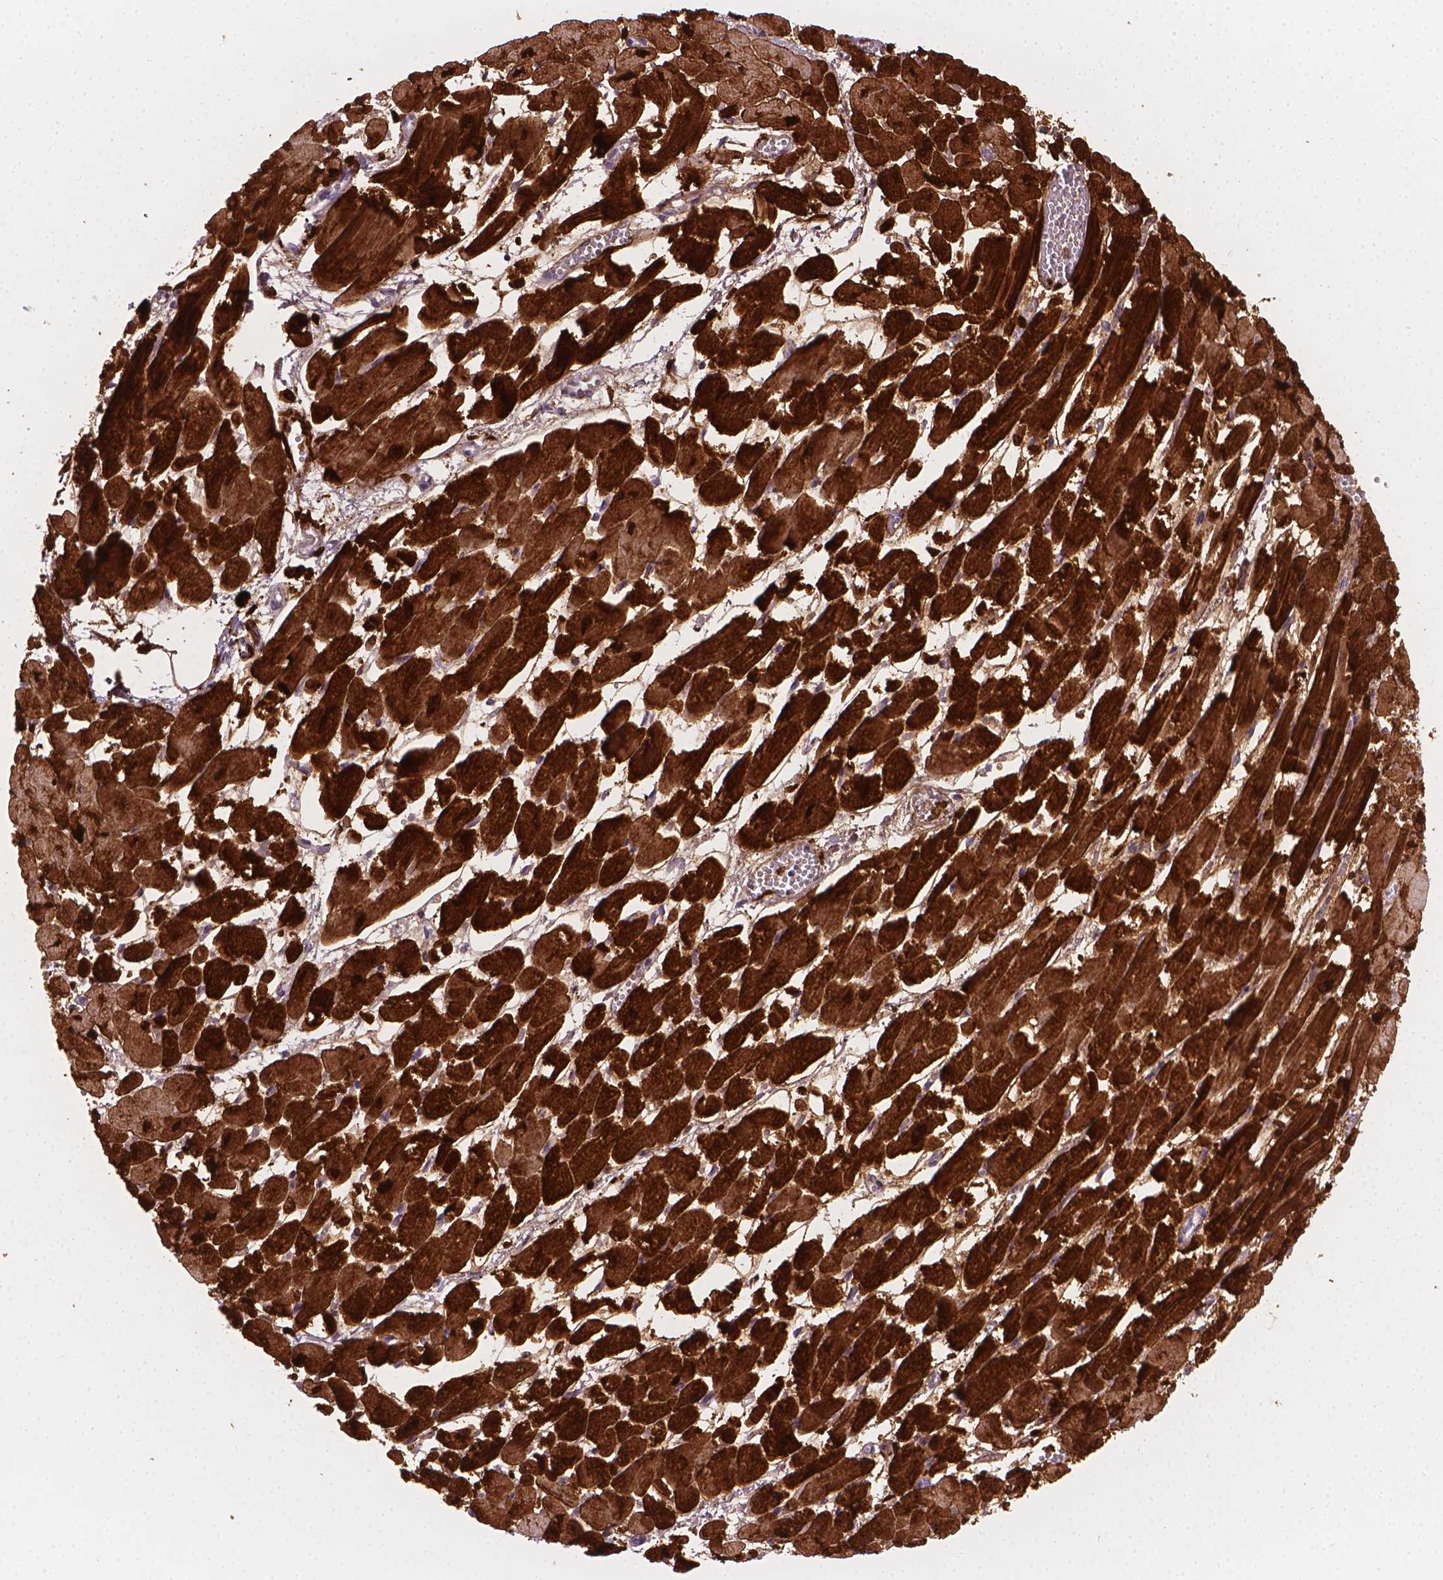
{"staining": {"intensity": "strong", "quantity": ">75%", "location": "cytoplasmic/membranous"}, "tissue": "heart muscle", "cell_type": "Cardiomyocytes", "image_type": "normal", "snomed": [{"axis": "morphology", "description": "Normal tissue, NOS"}, {"axis": "topography", "description": "Heart"}], "caption": "Approximately >75% of cardiomyocytes in benign heart muscle reveal strong cytoplasmic/membranous protein positivity as visualized by brown immunohistochemical staining.", "gene": "TNNI2", "patient": {"sex": "female", "age": 52}}